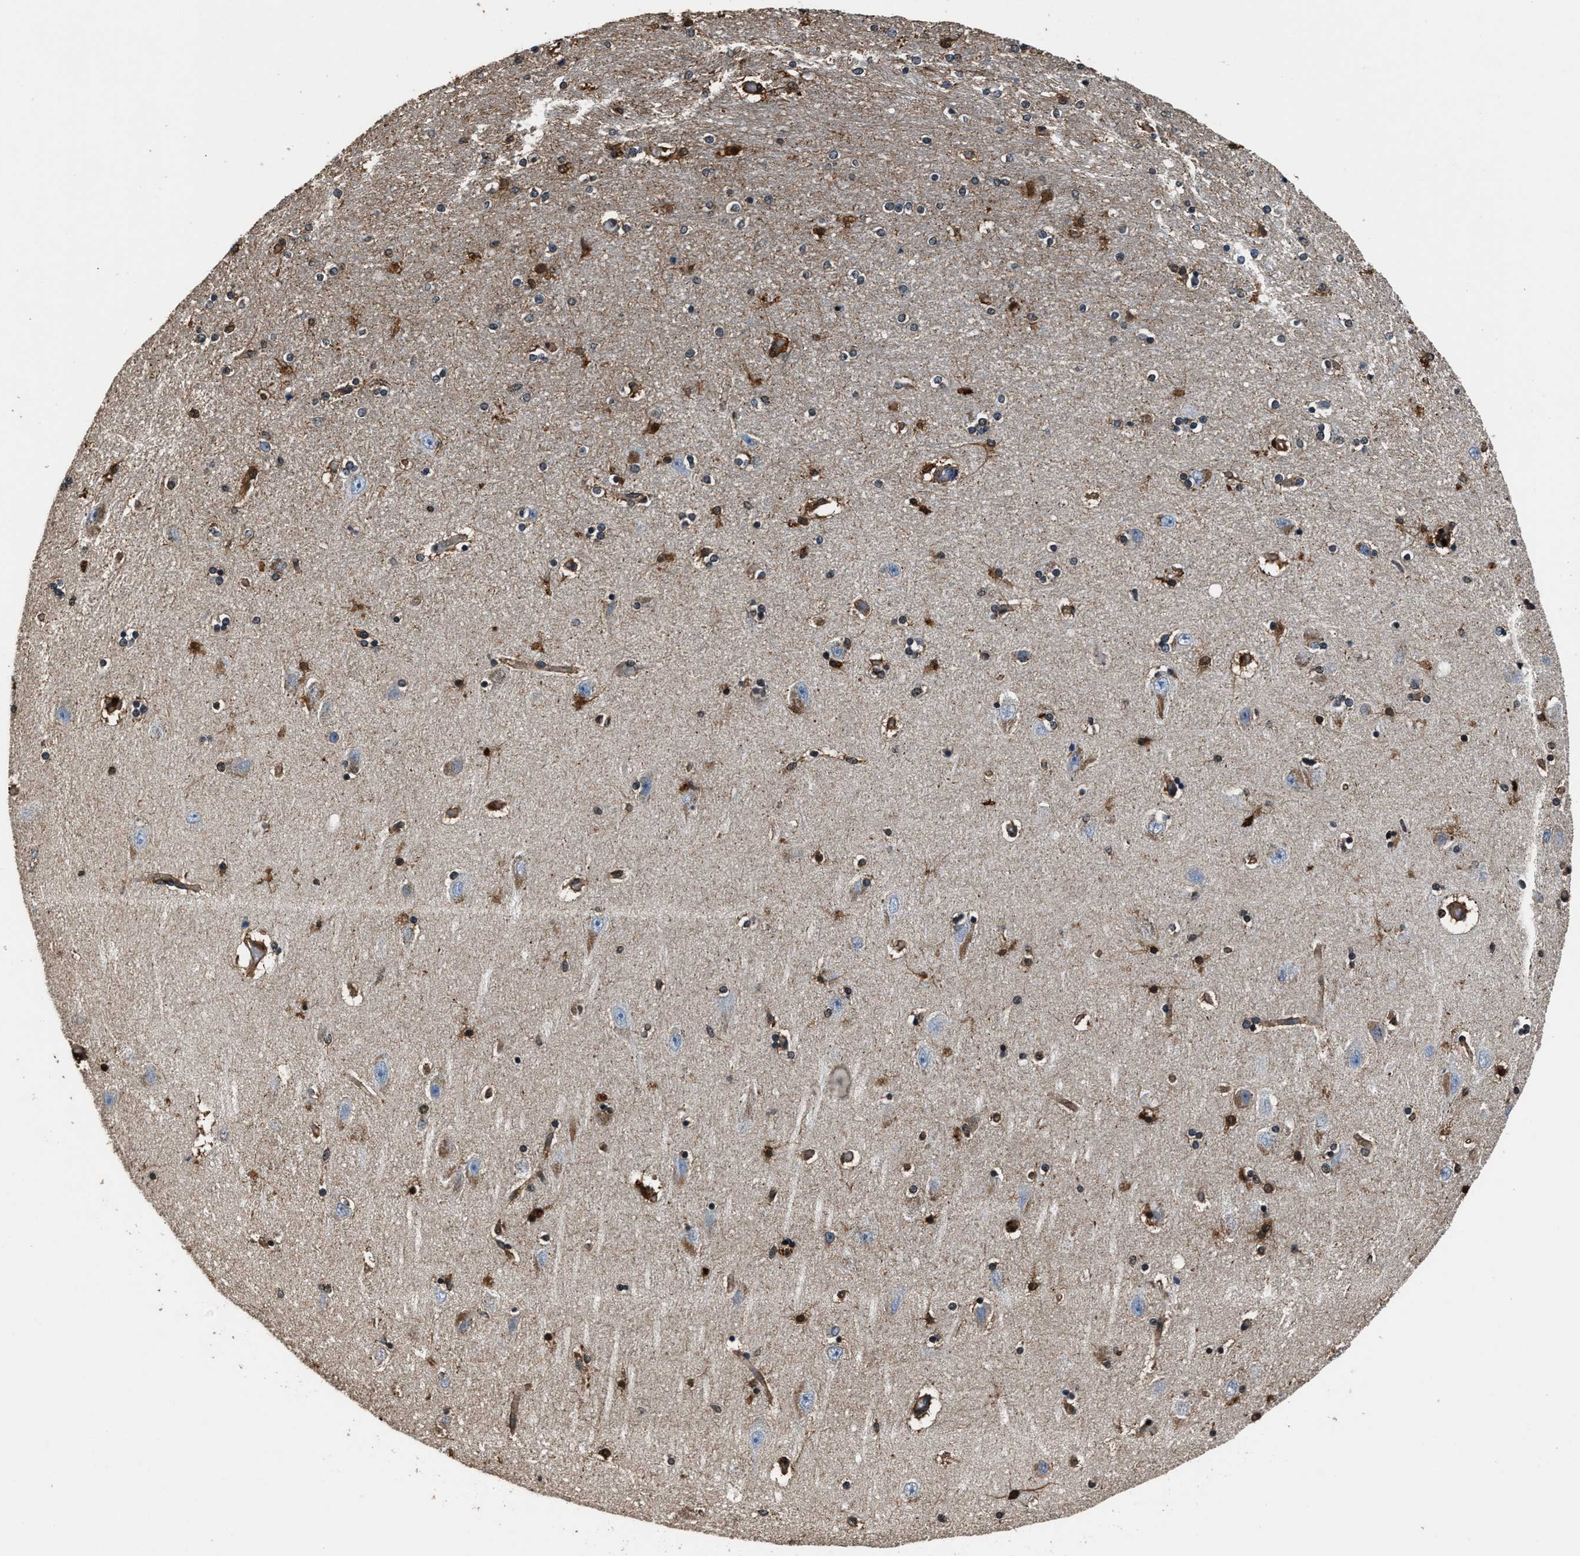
{"staining": {"intensity": "strong", "quantity": "25%-75%", "location": "cytoplasmic/membranous,nuclear"}, "tissue": "hippocampus", "cell_type": "Glial cells", "image_type": "normal", "snomed": [{"axis": "morphology", "description": "Normal tissue, NOS"}, {"axis": "topography", "description": "Hippocampus"}], "caption": "Brown immunohistochemical staining in unremarkable human hippocampus exhibits strong cytoplasmic/membranous,nuclear staining in approximately 25%-75% of glial cells. The staining was performed using DAB, with brown indicating positive protein expression. Nuclei are stained blue with hematoxylin.", "gene": "GSTP1", "patient": {"sex": "female", "age": 54}}